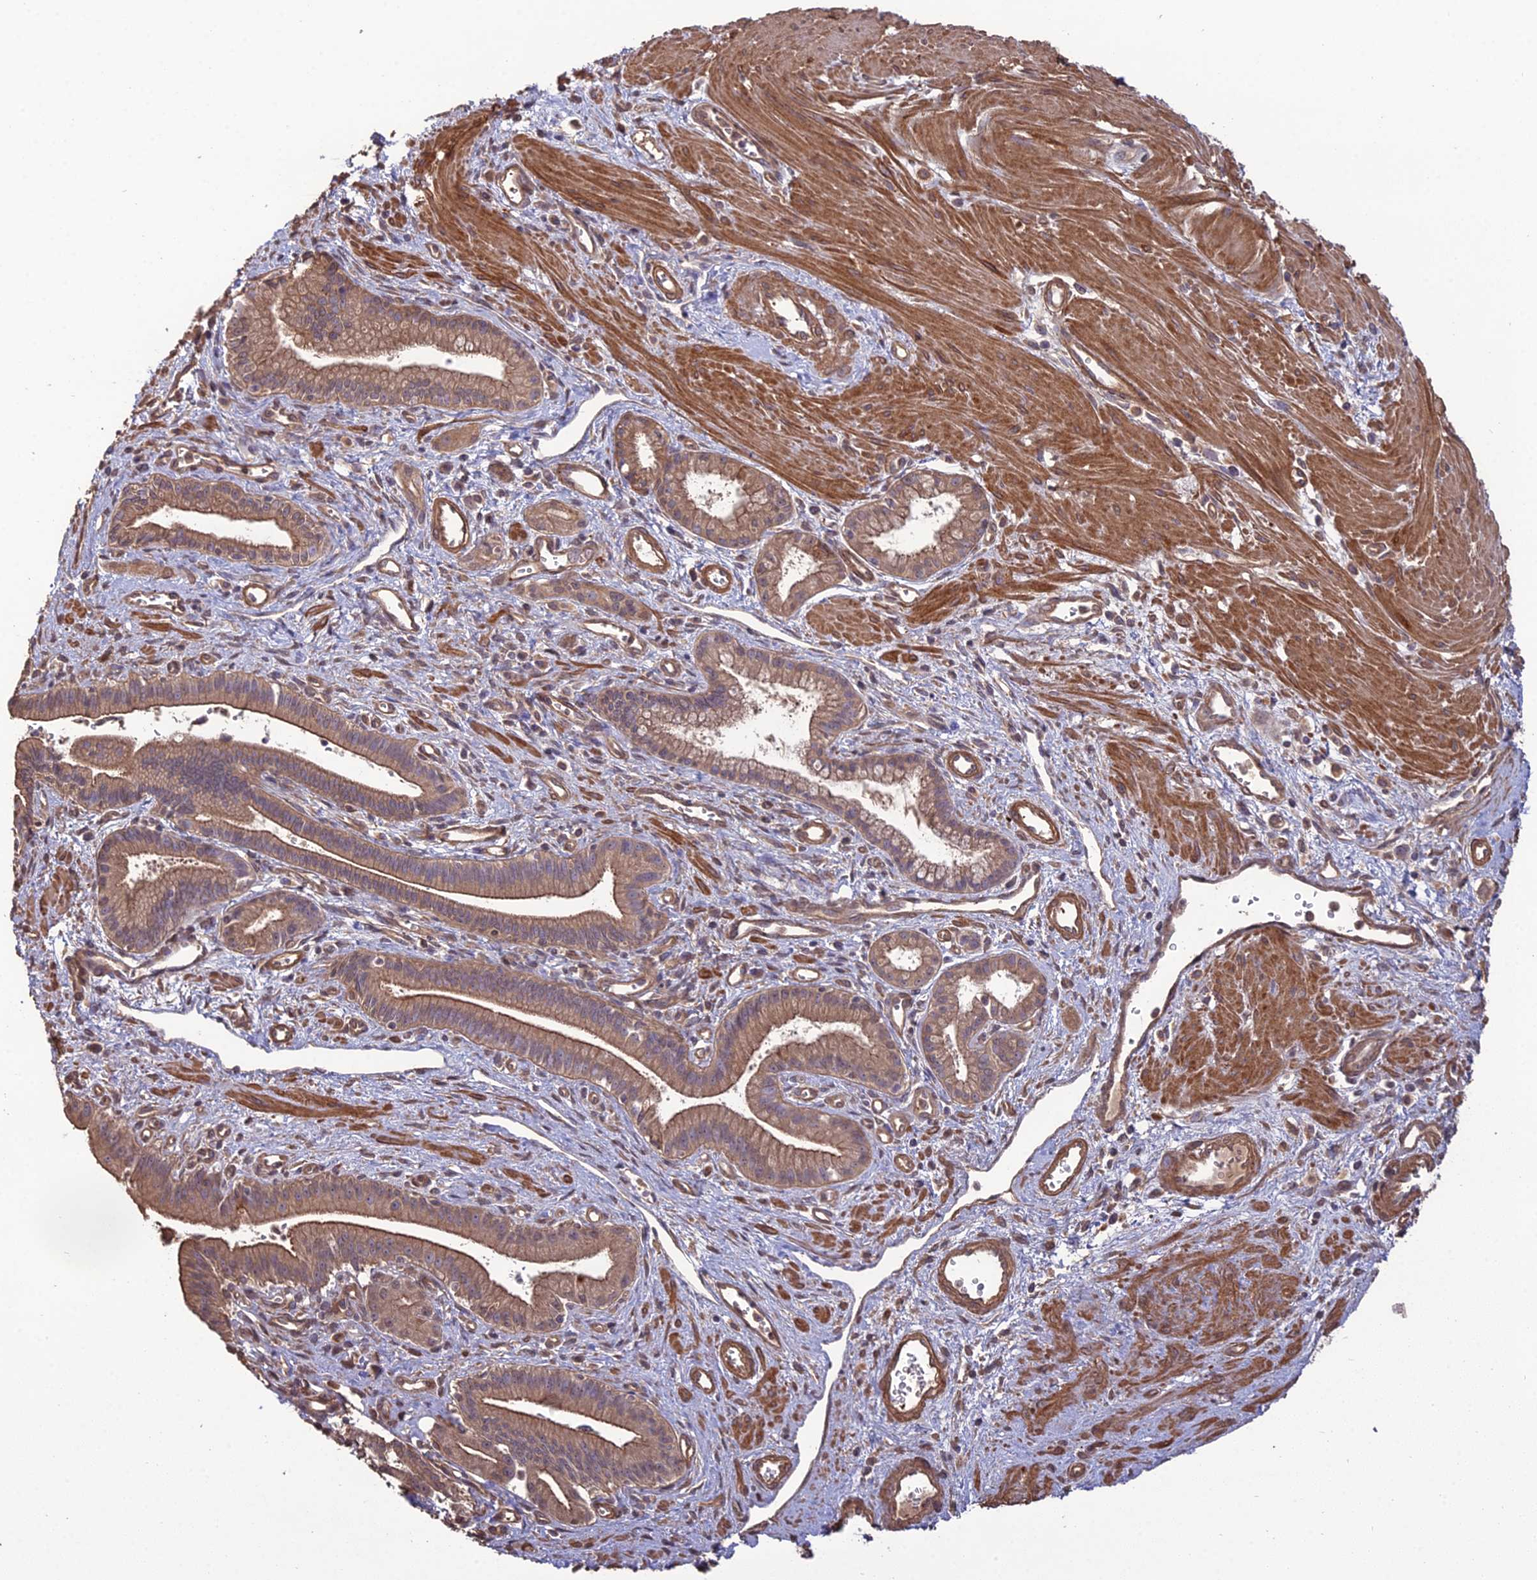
{"staining": {"intensity": "moderate", "quantity": ">75%", "location": "cytoplasmic/membranous"}, "tissue": "pancreatic cancer", "cell_type": "Tumor cells", "image_type": "cancer", "snomed": [{"axis": "morphology", "description": "Adenocarcinoma, NOS"}, {"axis": "topography", "description": "Pancreas"}], "caption": "About >75% of tumor cells in adenocarcinoma (pancreatic) display moderate cytoplasmic/membranous protein positivity as visualized by brown immunohistochemical staining.", "gene": "ATP6V0A2", "patient": {"sex": "male", "age": 78}}